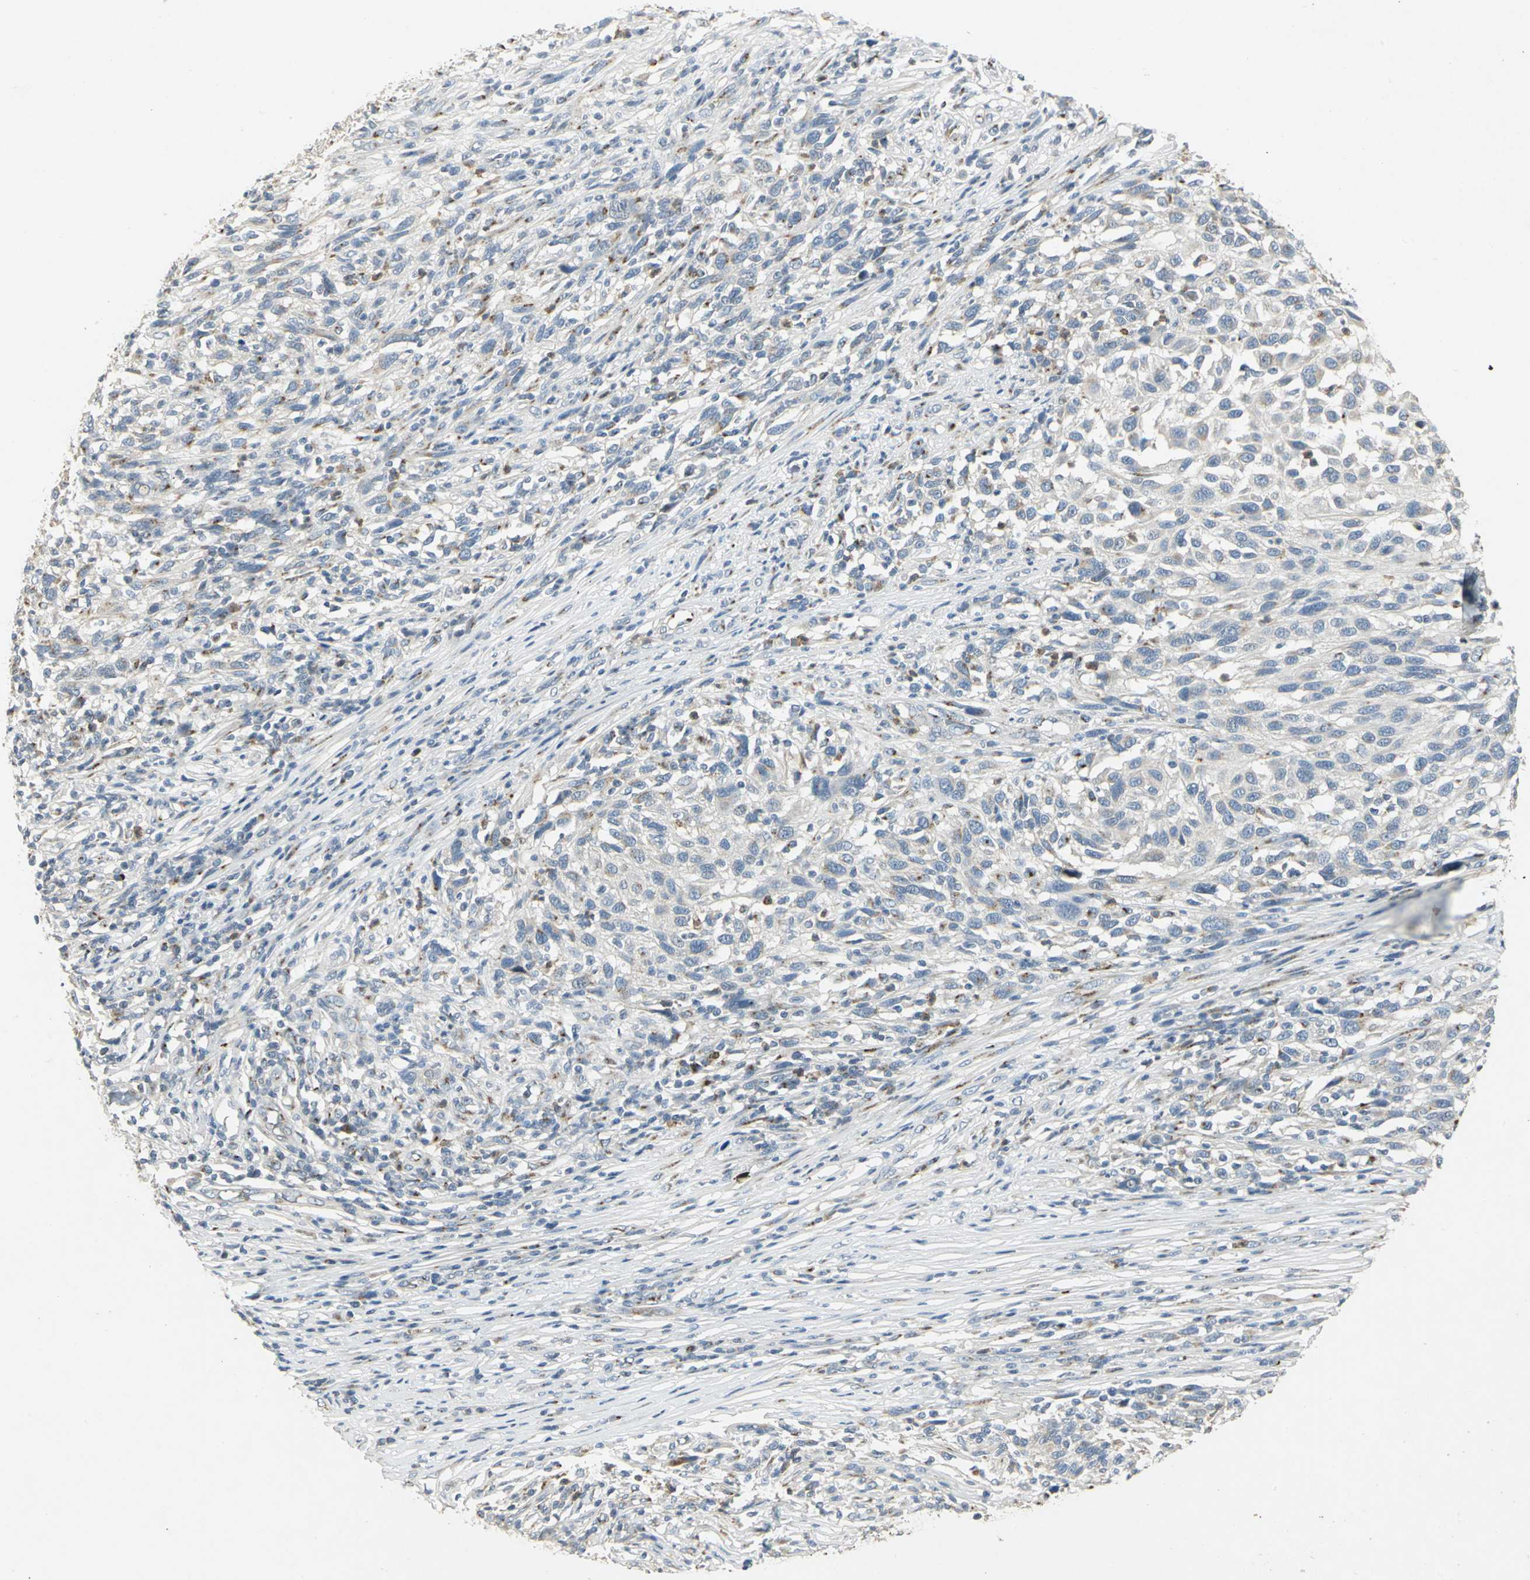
{"staining": {"intensity": "moderate", "quantity": "<25%", "location": "cytoplasmic/membranous"}, "tissue": "melanoma", "cell_type": "Tumor cells", "image_type": "cancer", "snomed": [{"axis": "morphology", "description": "Malignant melanoma, Metastatic site"}, {"axis": "topography", "description": "Lymph node"}], "caption": "Immunohistochemistry (IHC) histopathology image of human melanoma stained for a protein (brown), which displays low levels of moderate cytoplasmic/membranous expression in about <25% of tumor cells.", "gene": "TM9SF2", "patient": {"sex": "male", "age": 61}}